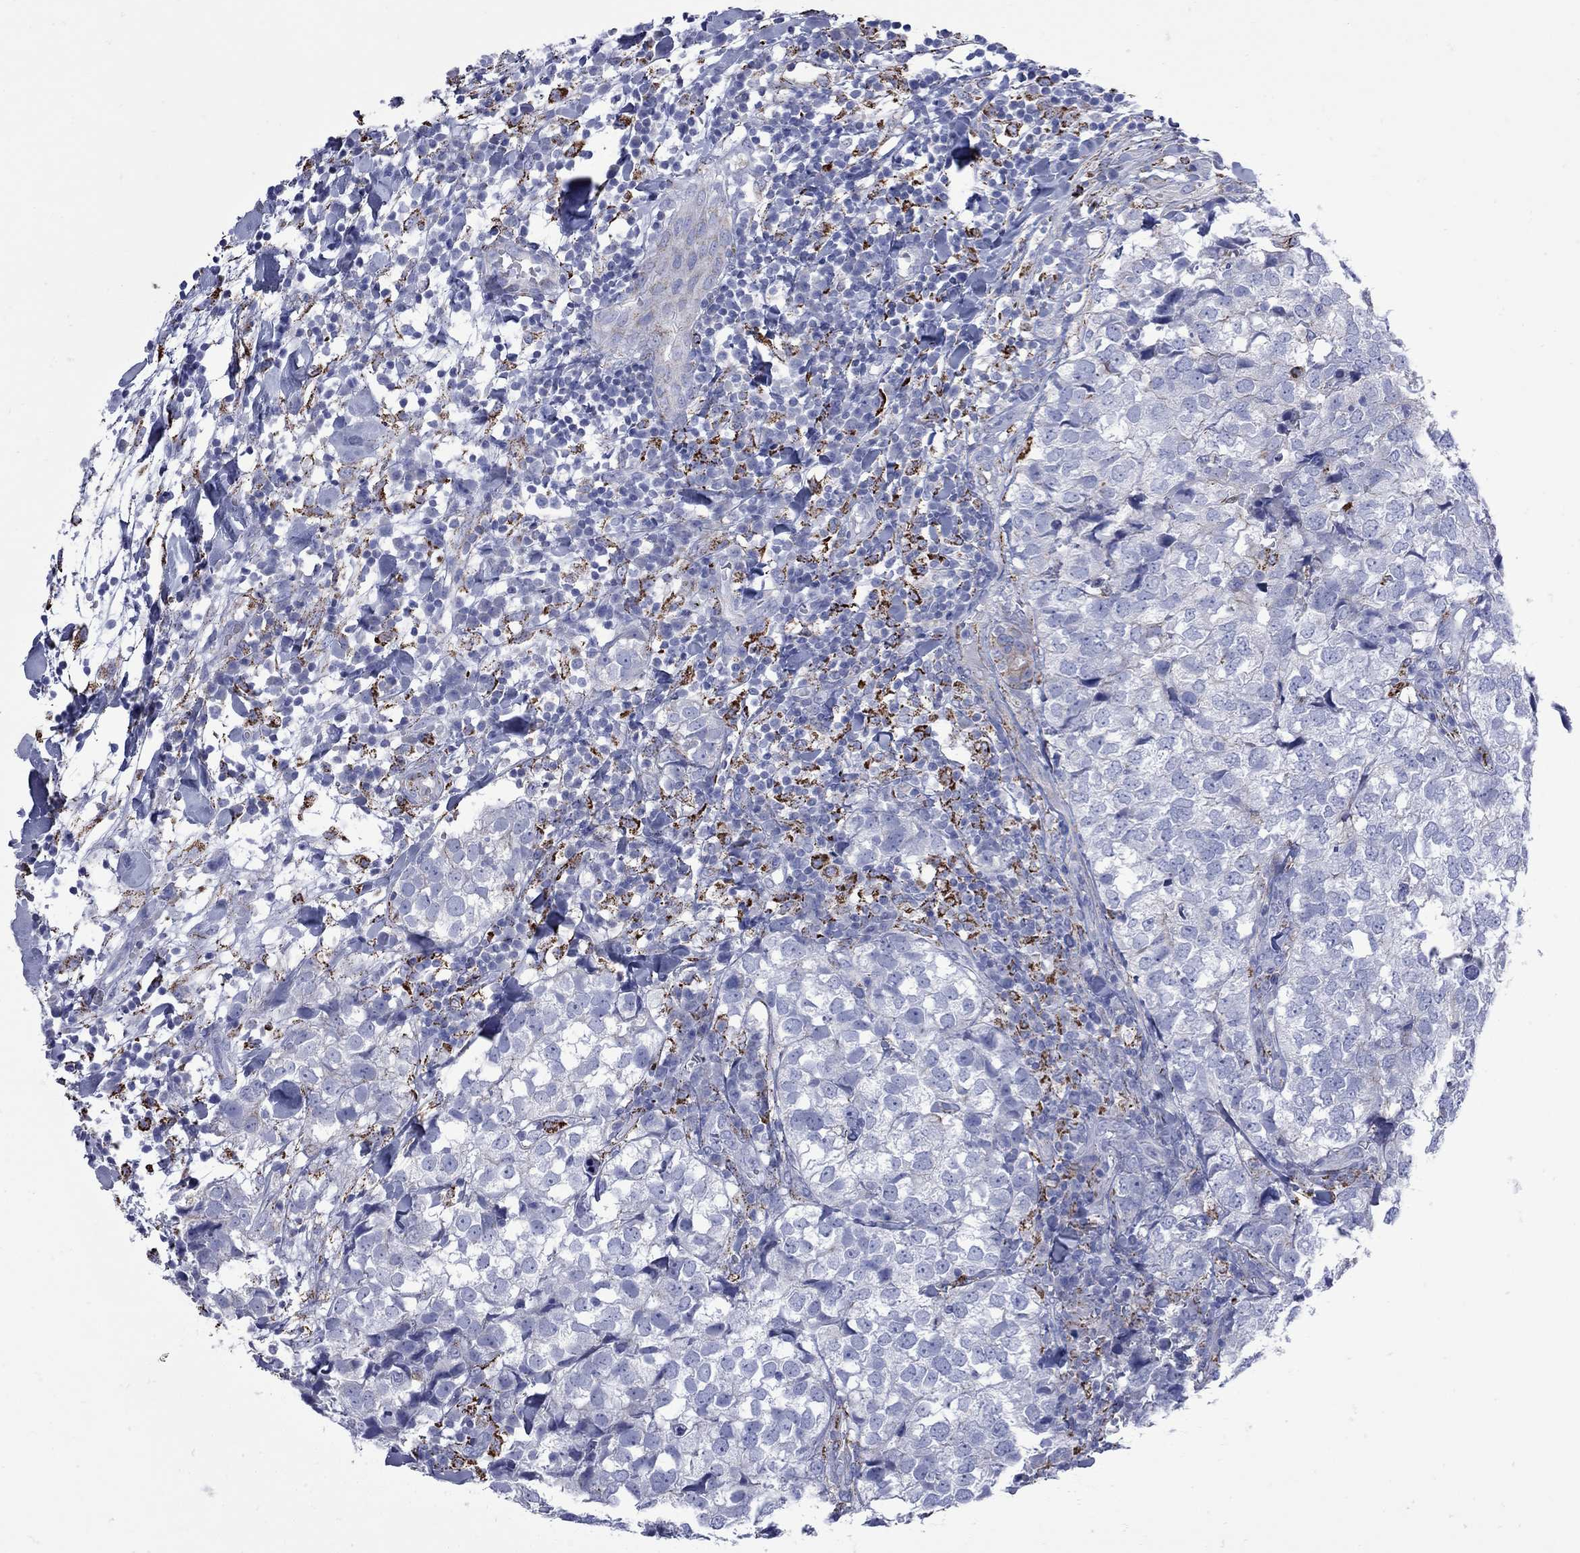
{"staining": {"intensity": "negative", "quantity": "none", "location": "none"}, "tissue": "breast cancer", "cell_type": "Tumor cells", "image_type": "cancer", "snomed": [{"axis": "morphology", "description": "Duct carcinoma"}, {"axis": "topography", "description": "Breast"}], "caption": "This photomicrograph is of breast cancer stained with immunohistochemistry (IHC) to label a protein in brown with the nuclei are counter-stained blue. There is no positivity in tumor cells.", "gene": "SESTD1", "patient": {"sex": "female", "age": 30}}